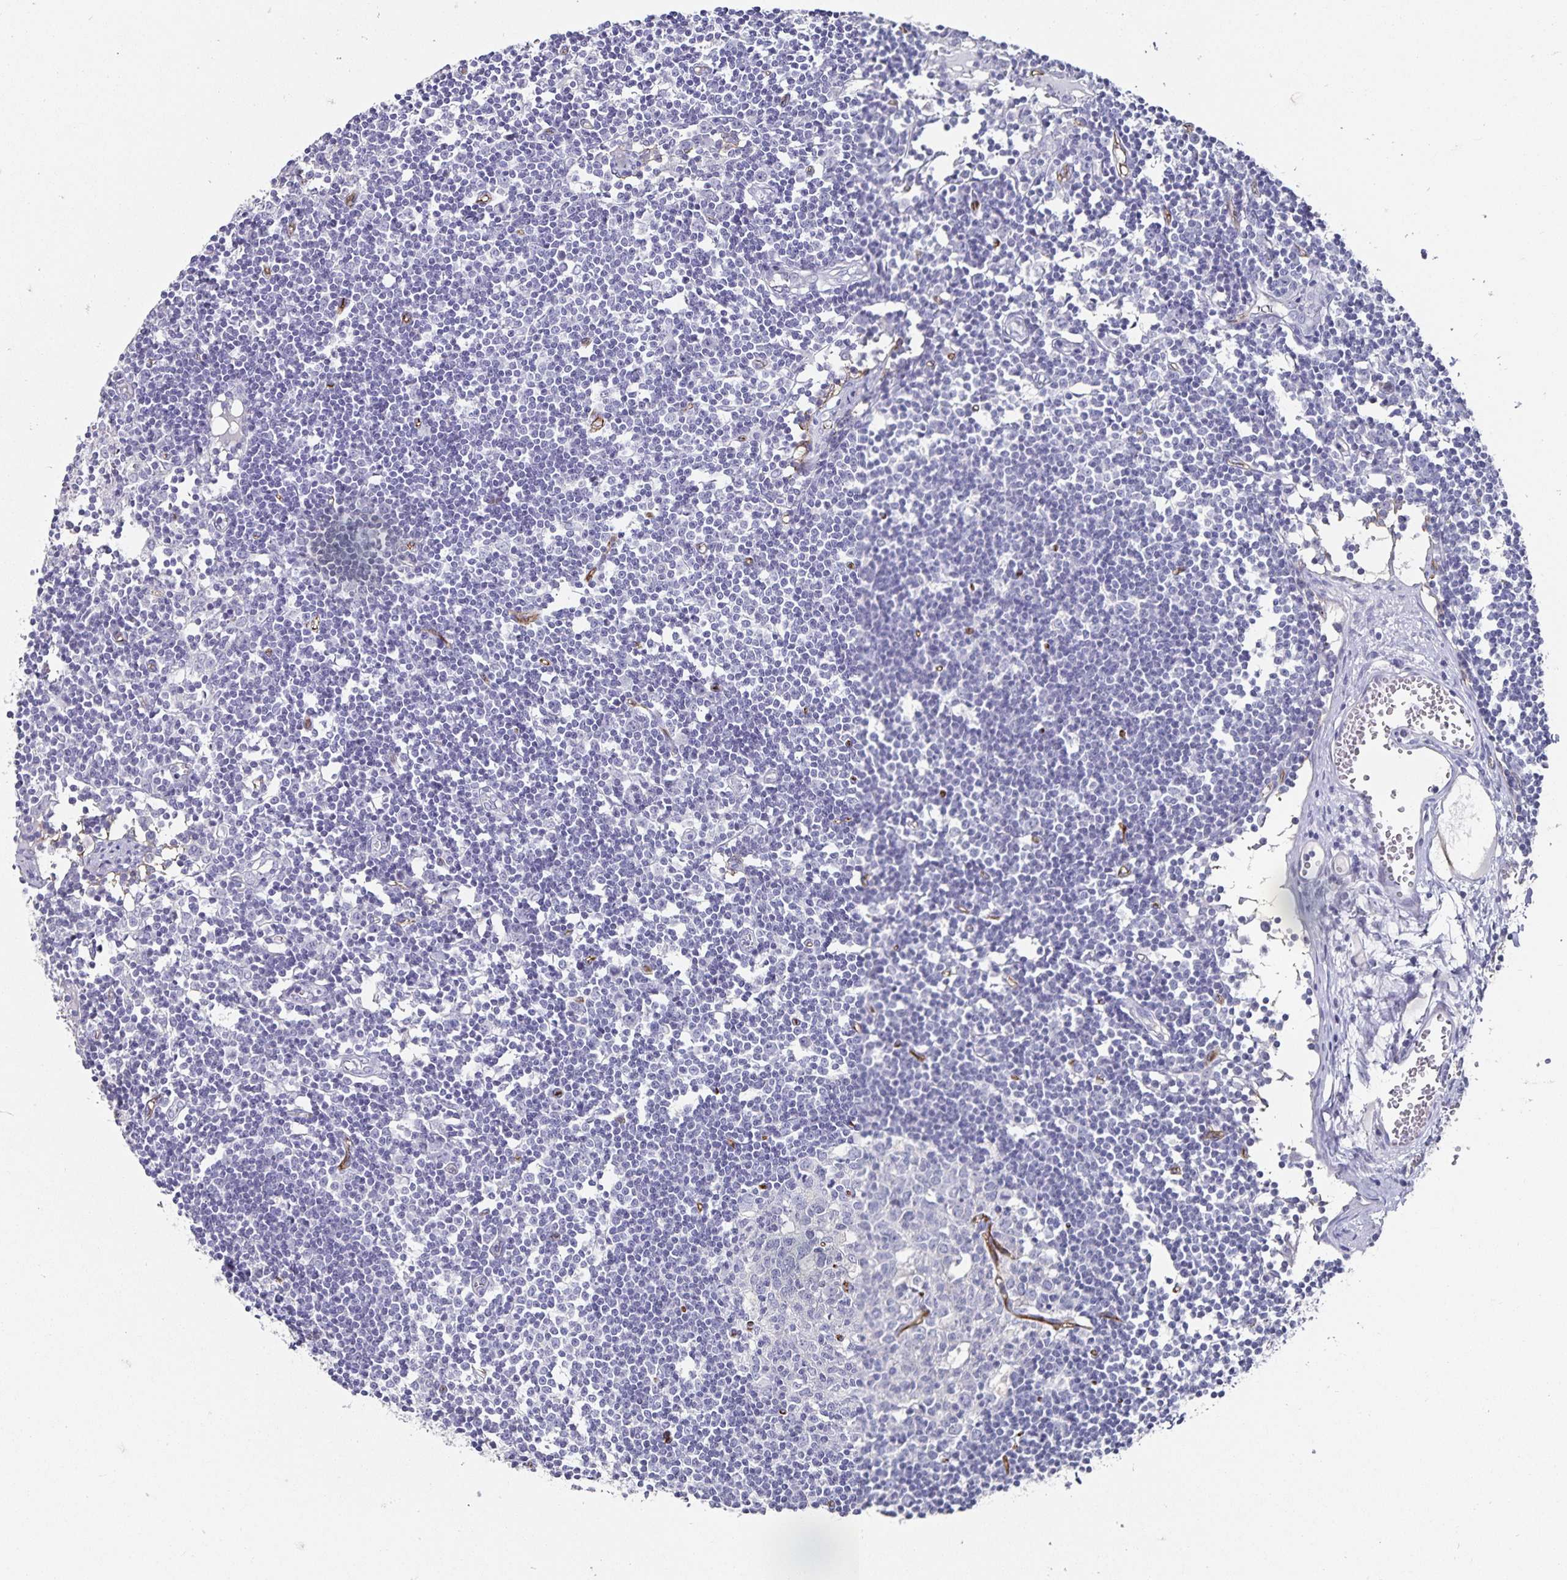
{"staining": {"intensity": "negative", "quantity": "none", "location": "none"}, "tissue": "lymph node", "cell_type": "Germinal center cells", "image_type": "normal", "snomed": [{"axis": "morphology", "description": "Normal tissue, NOS"}, {"axis": "topography", "description": "Lymph node"}], "caption": "Normal lymph node was stained to show a protein in brown. There is no significant staining in germinal center cells. (DAB (3,3'-diaminobenzidine) IHC, high magnification).", "gene": "PODXL", "patient": {"sex": "female", "age": 11}}